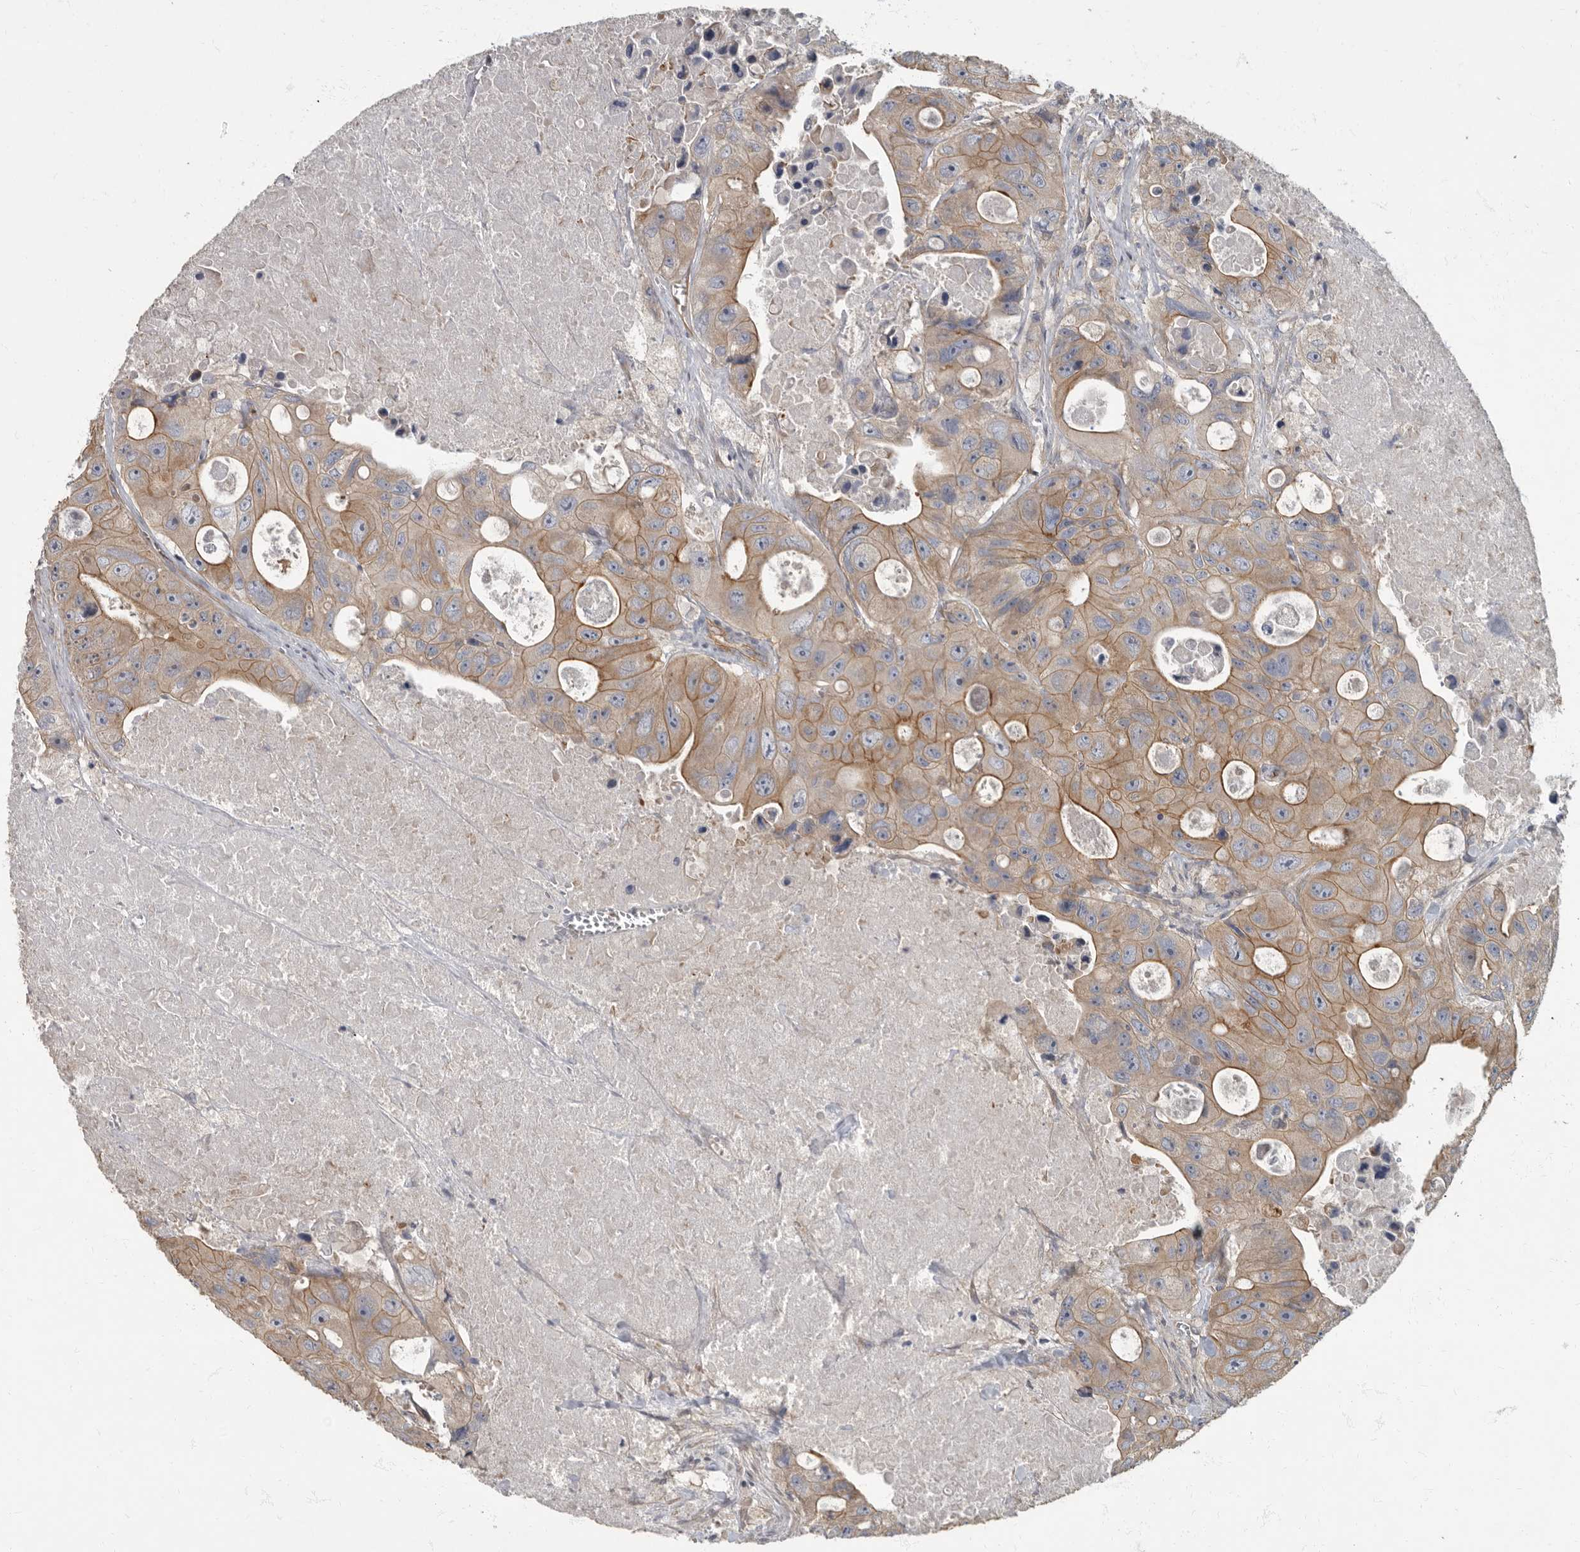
{"staining": {"intensity": "moderate", "quantity": ">75%", "location": "cytoplasmic/membranous"}, "tissue": "colorectal cancer", "cell_type": "Tumor cells", "image_type": "cancer", "snomed": [{"axis": "morphology", "description": "Adenocarcinoma, NOS"}, {"axis": "topography", "description": "Colon"}], "caption": "A brown stain highlights moderate cytoplasmic/membranous positivity of a protein in adenocarcinoma (colorectal) tumor cells.", "gene": "PDK1", "patient": {"sex": "female", "age": 46}}